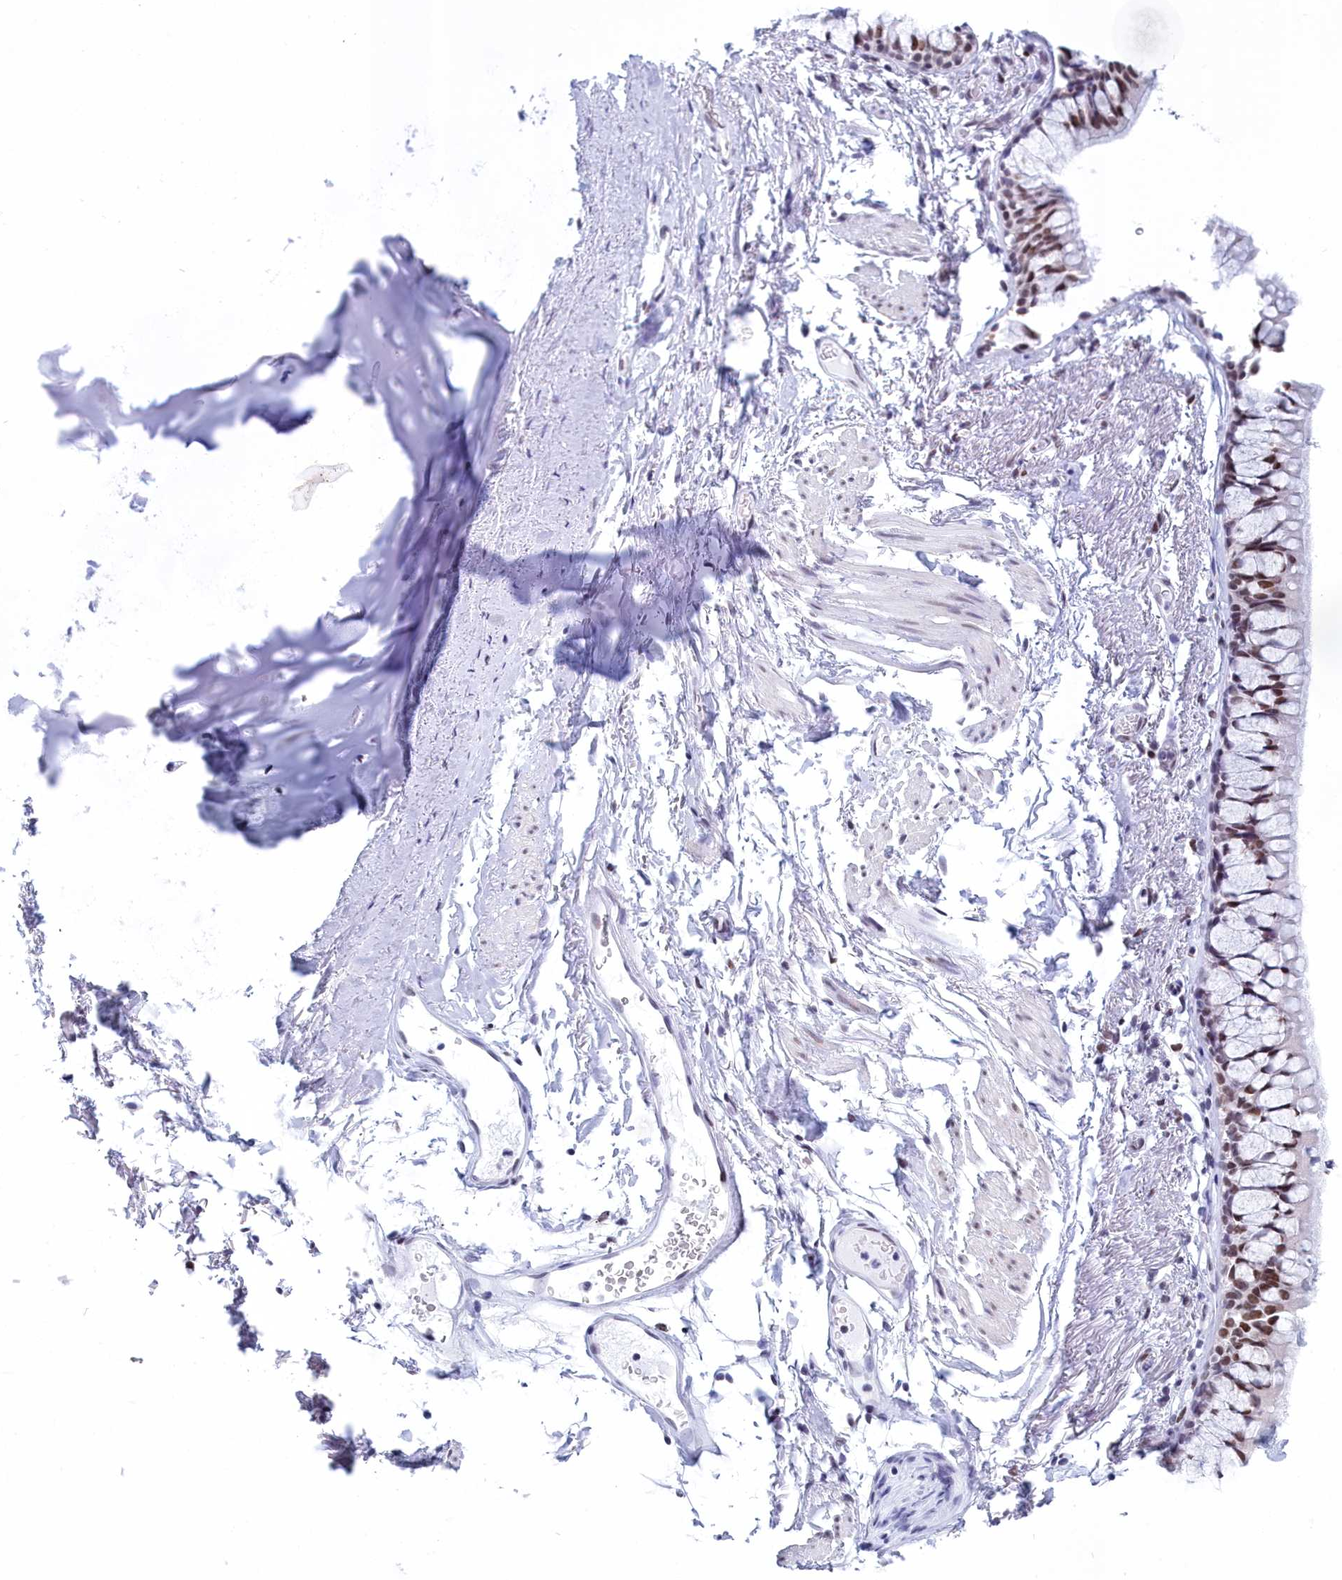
{"staining": {"intensity": "weak", "quantity": "<25%", "location": "nuclear"}, "tissue": "adipose tissue", "cell_type": "Adipocytes", "image_type": "normal", "snomed": [{"axis": "morphology", "description": "Normal tissue, NOS"}, {"axis": "topography", "description": "Cartilage tissue"}, {"axis": "topography", "description": "Bronchus"}], "caption": "Protein analysis of normal adipose tissue exhibits no significant positivity in adipocytes. The staining was performed using DAB (3,3'-diaminobenzidine) to visualize the protein expression in brown, while the nuclei were stained in blue with hematoxylin (Magnification: 20x).", "gene": "CDC26", "patient": {"sex": "female", "age": 73}}